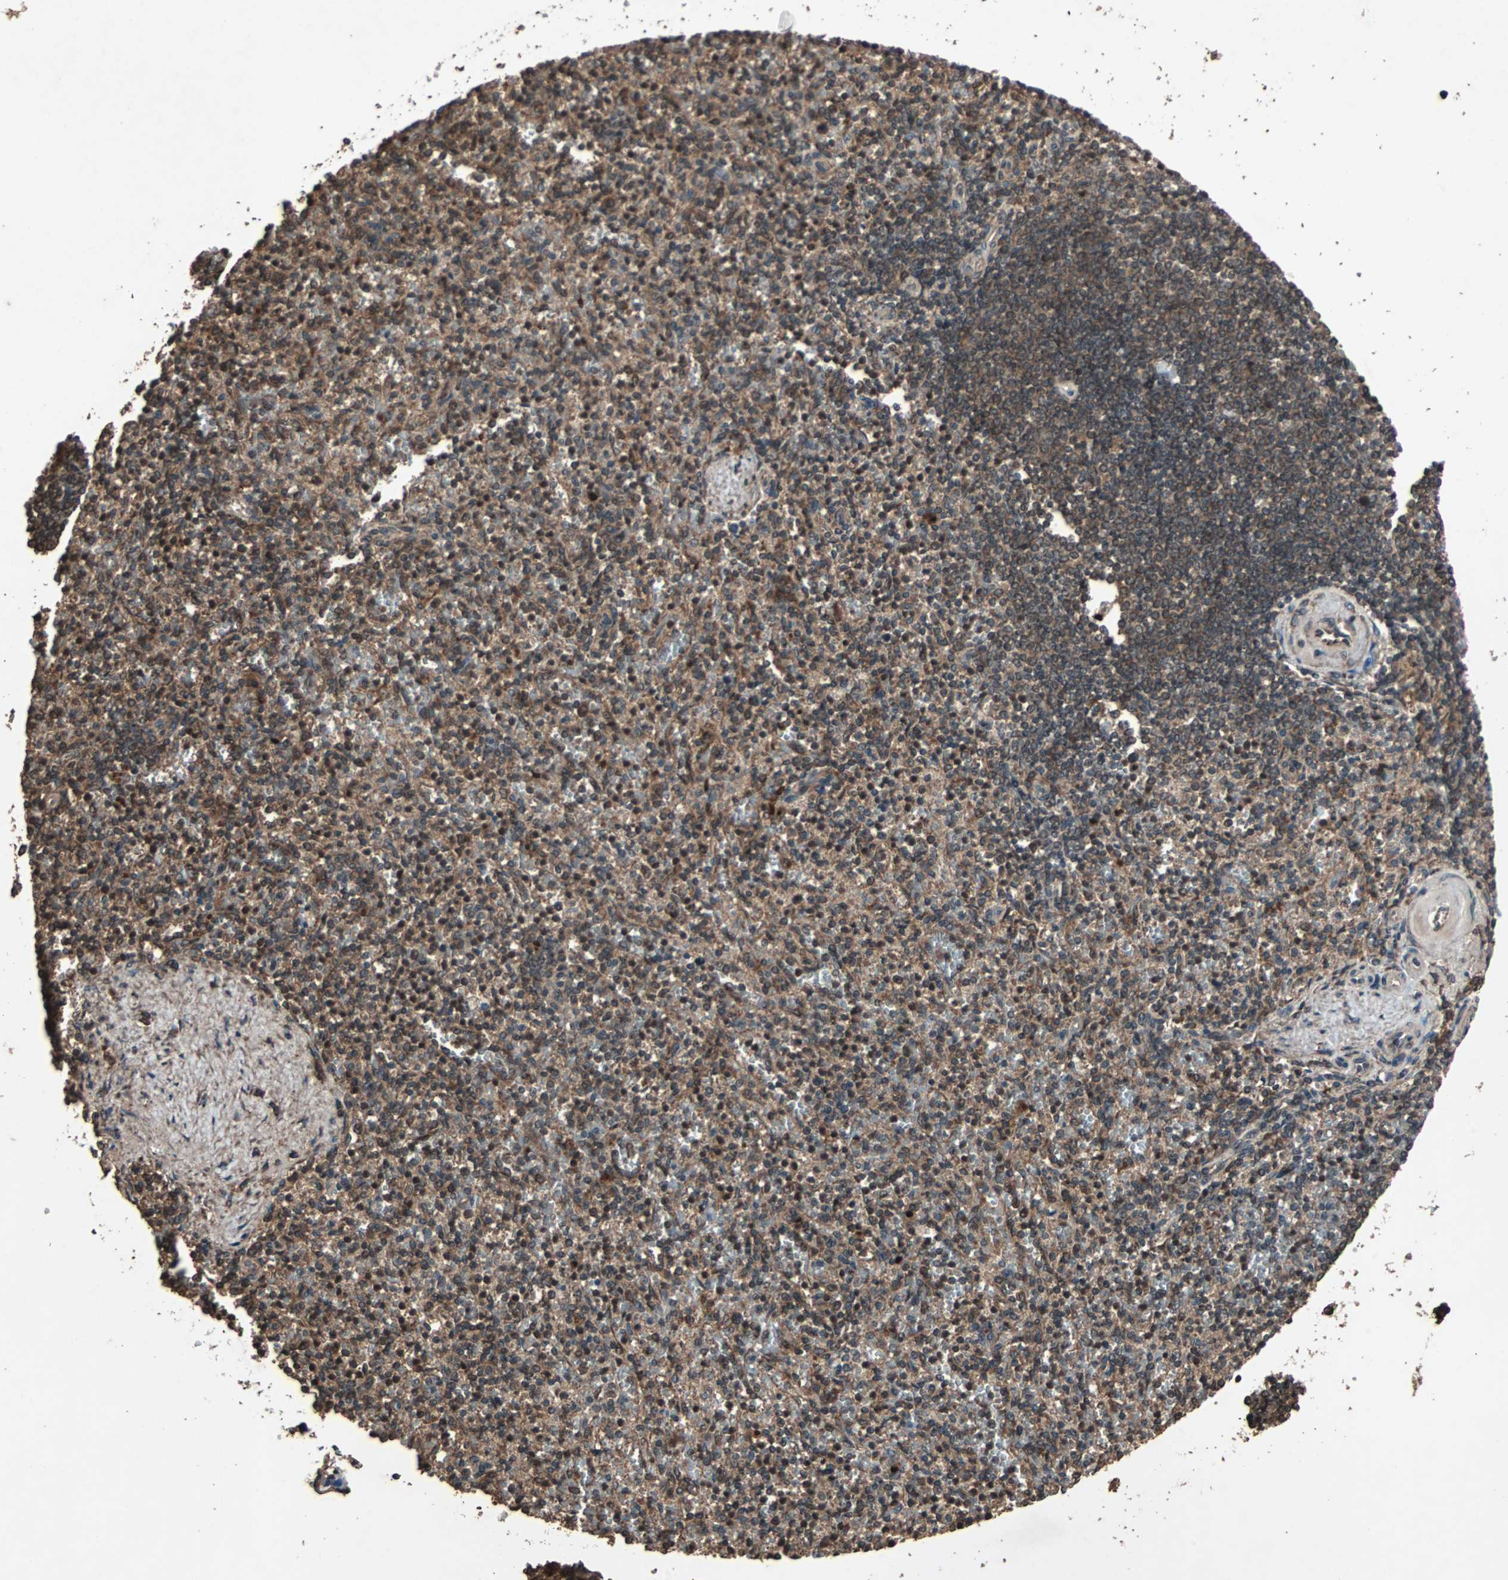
{"staining": {"intensity": "strong", "quantity": "25%-75%", "location": "cytoplasmic/membranous,nuclear"}, "tissue": "spleen", "cell_type": "Cells in red pulp", "image_type": "normal", "snomed": [{"axis": "morphology", "description": "Normal tissue, NOS"}, {"axis": "topography", "description": "Spleen"}], "caption": "DAB immunohistochemical staining of benign human spleen exhibits strong cytoplasmic/membranous,nuclear protein expression in about 25%-75% of cells in red pulp. Using DAB (brown) and hematoxylin (blue) stains, captured at high magnification using brightfield microscopy.", "gene": "LAMTOR5", "patient": {"sex": "female", "age": 74}}